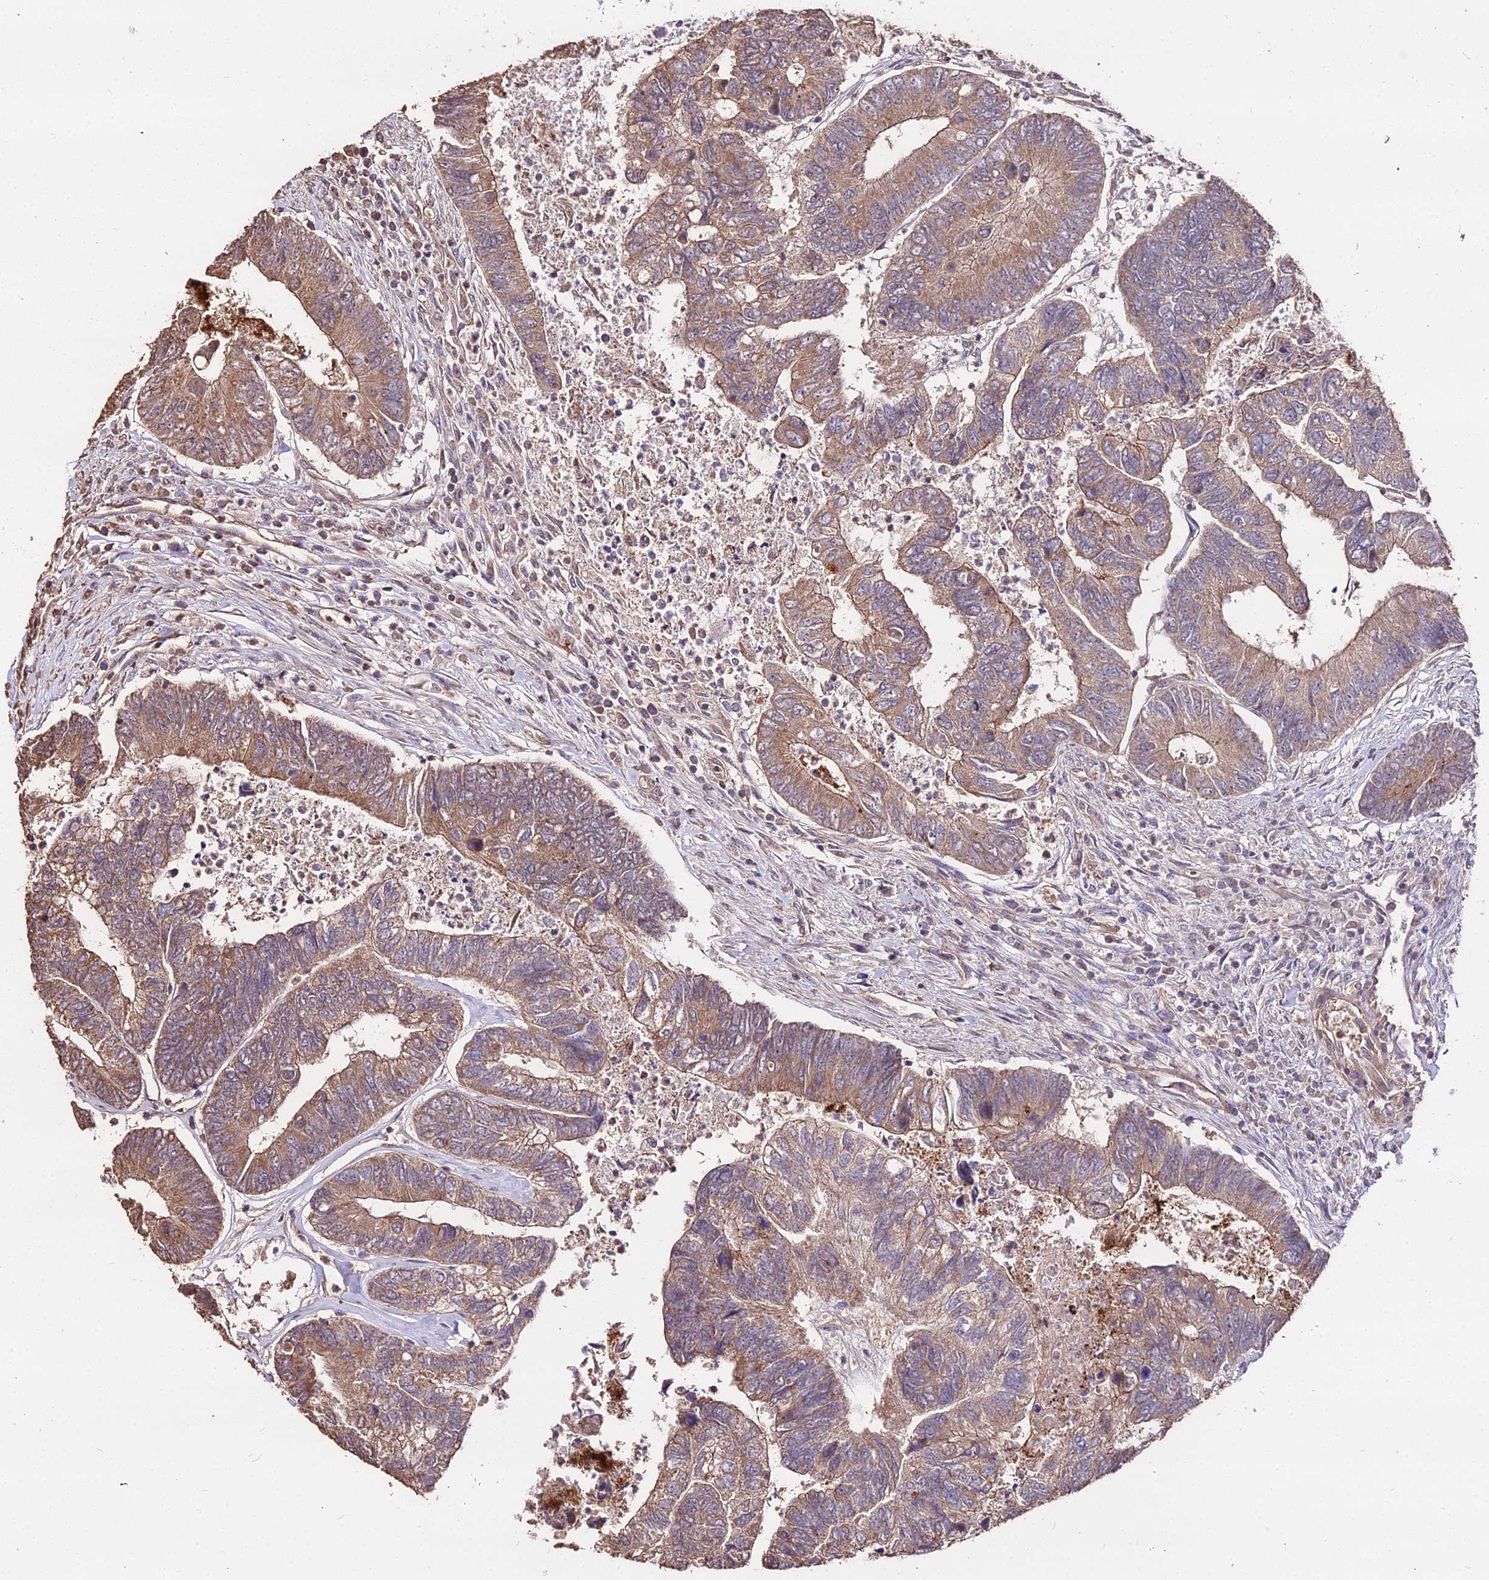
{"staining": {"intensity": "moderate", "quantity": ">75%", "location": "cytoplasmic/membranous"}, "tissue": "colorectal cancer", "cell_type": "Tumor cells", "image_type": "cancer", "snomed": [{"axis": "morphology", "description": "Adenocarcinoma, NOS"}, {"axis": "topography", "description": "Colon"}], "caption": "A medium amount of moderate cytoplasmic/membranous positivity is appreciated in approximately >75% of tumor cells in colorectal adenocarcinoma tissue.", "gene": "METTL13", "patient": {"sex": "female", "age": 67}}